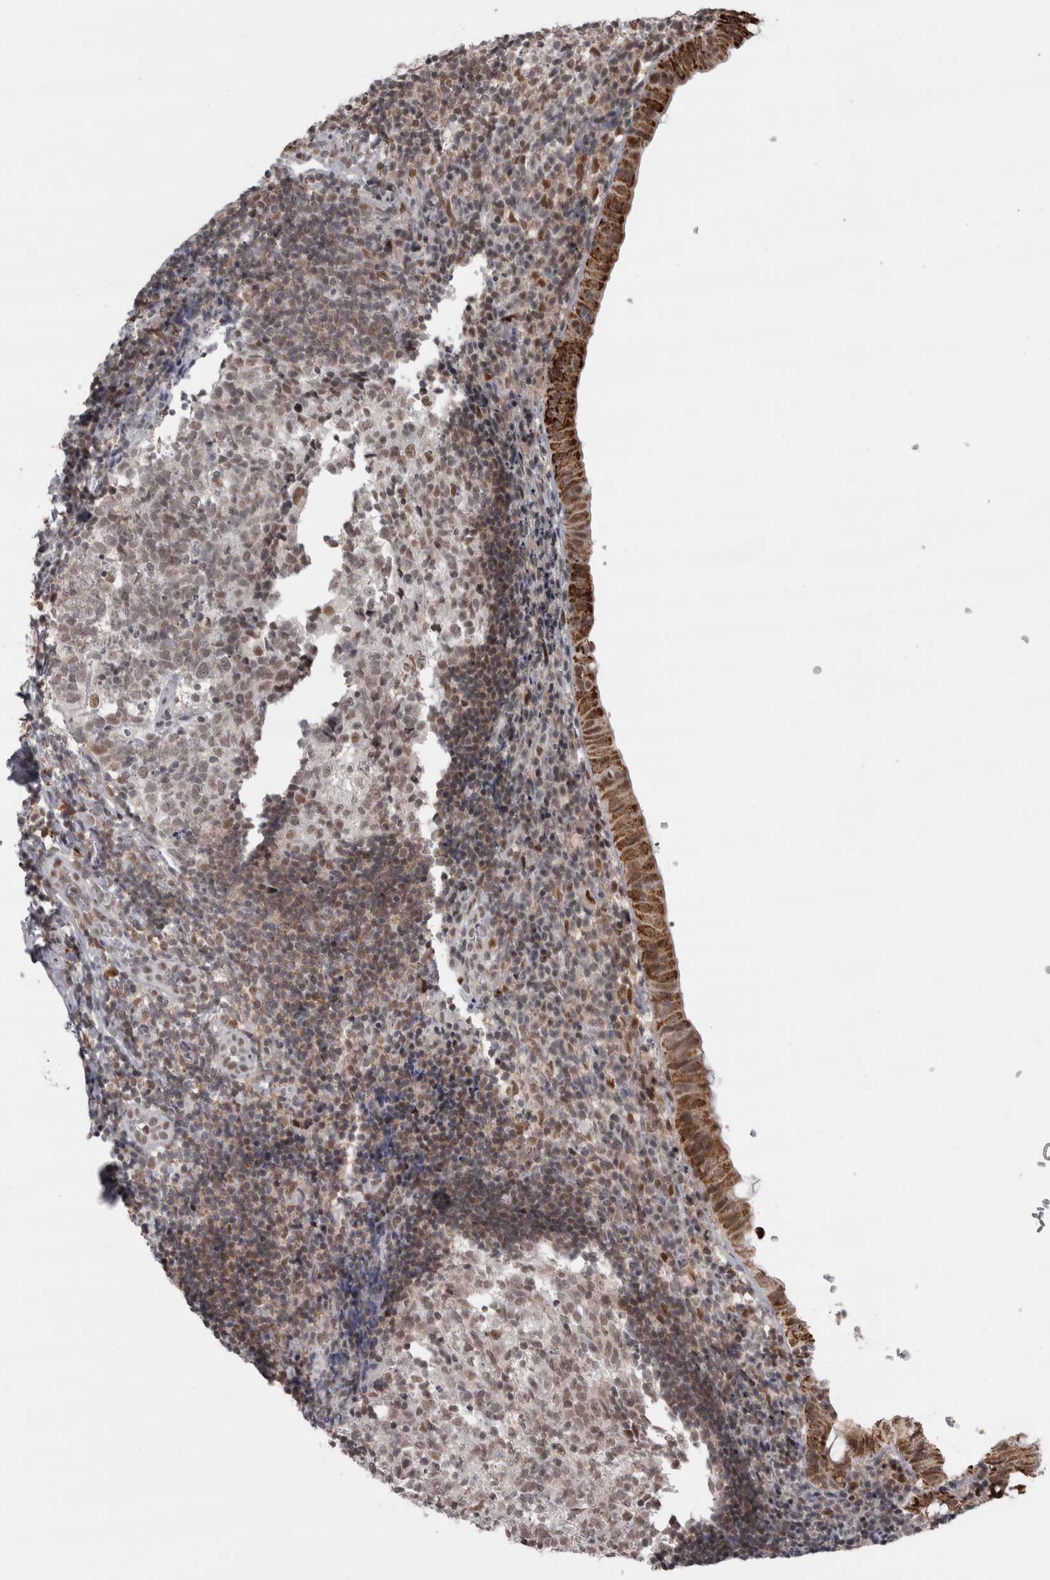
{"staining": {"intensity": "strong", "quantity": ">75%", "location": "cytoplasmic/membranous"}, "tissue": "appendix", "cell_type": "Glandular cells", "image_type": "normal", "snomed": [{"axis": "morphology", "description": "Normal tissue, NOS"}, {"axis": "topography", "description": "Appendix"}], "caption": "Immunohistochemistry (IHC) micrograph of unremarkable appendix stained for a protein (brown), which shows high levels of strong cytoplasmic/membranous staining in about >75% of glandular cells.", "gene": "MICU3", "patient": {"sex": "male", "age": 8}}